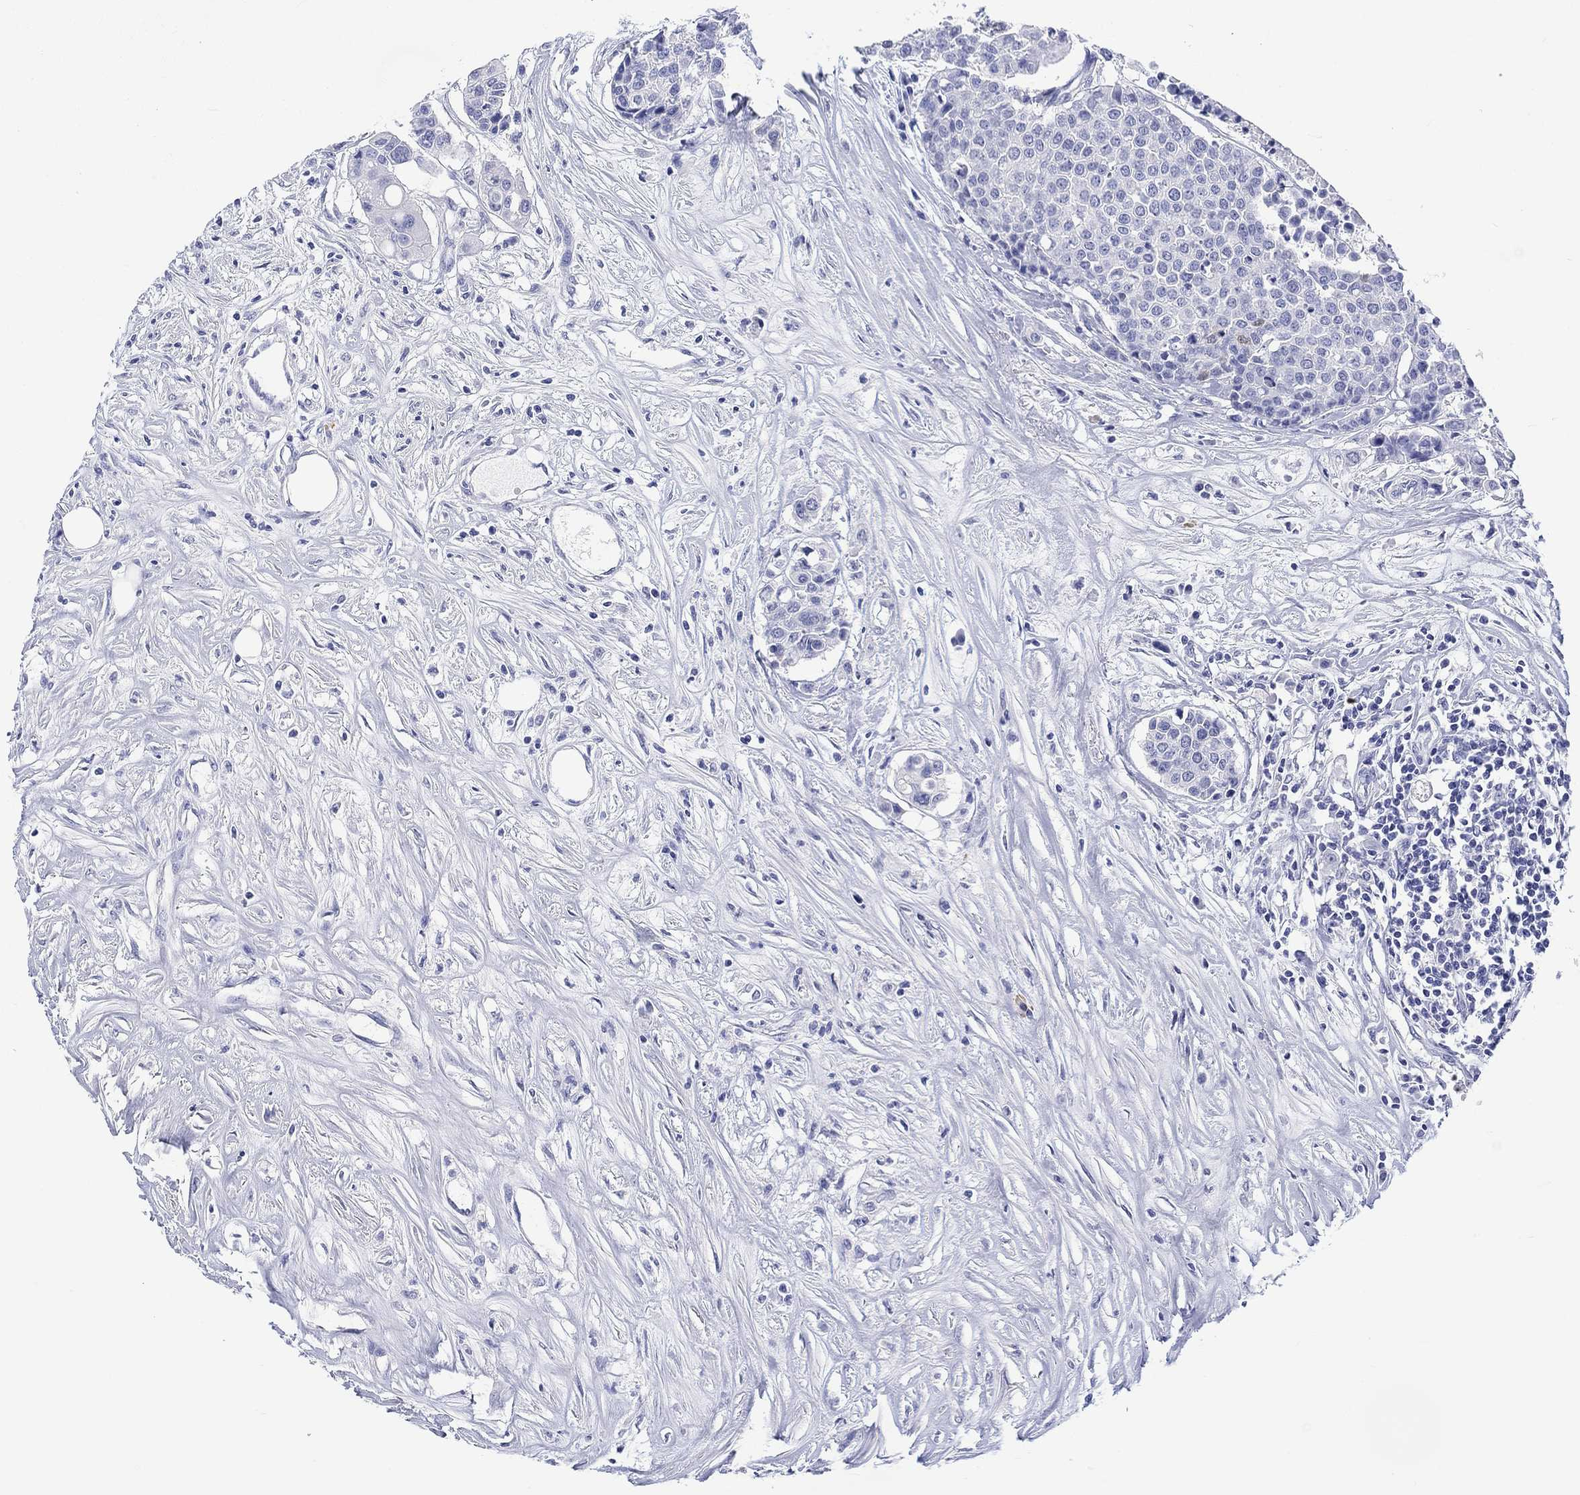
{"staining": {"intensity": "negative", "quantity": "none", "location": "none"}, "tissue": "carcinoid", "cell_type": "Tumor cells", "image_type": "cancer", "snomed": [{"axis": "morphology", "description": "Carcinoid, malignant, NOS"}, {"axis": "topography", "description": "Colon"}], "caption": "There is no significant staining in tumor cells of carcinoid. The staining was performed using DAB (3,3'-diaminobenzidine) to visualize the protein expression in brown, while the nuclei were stained in blue with hematoxylin (Magnification: 20x).", "gene": "MSI1", "patient": {"sex": "male", "age": 81}}